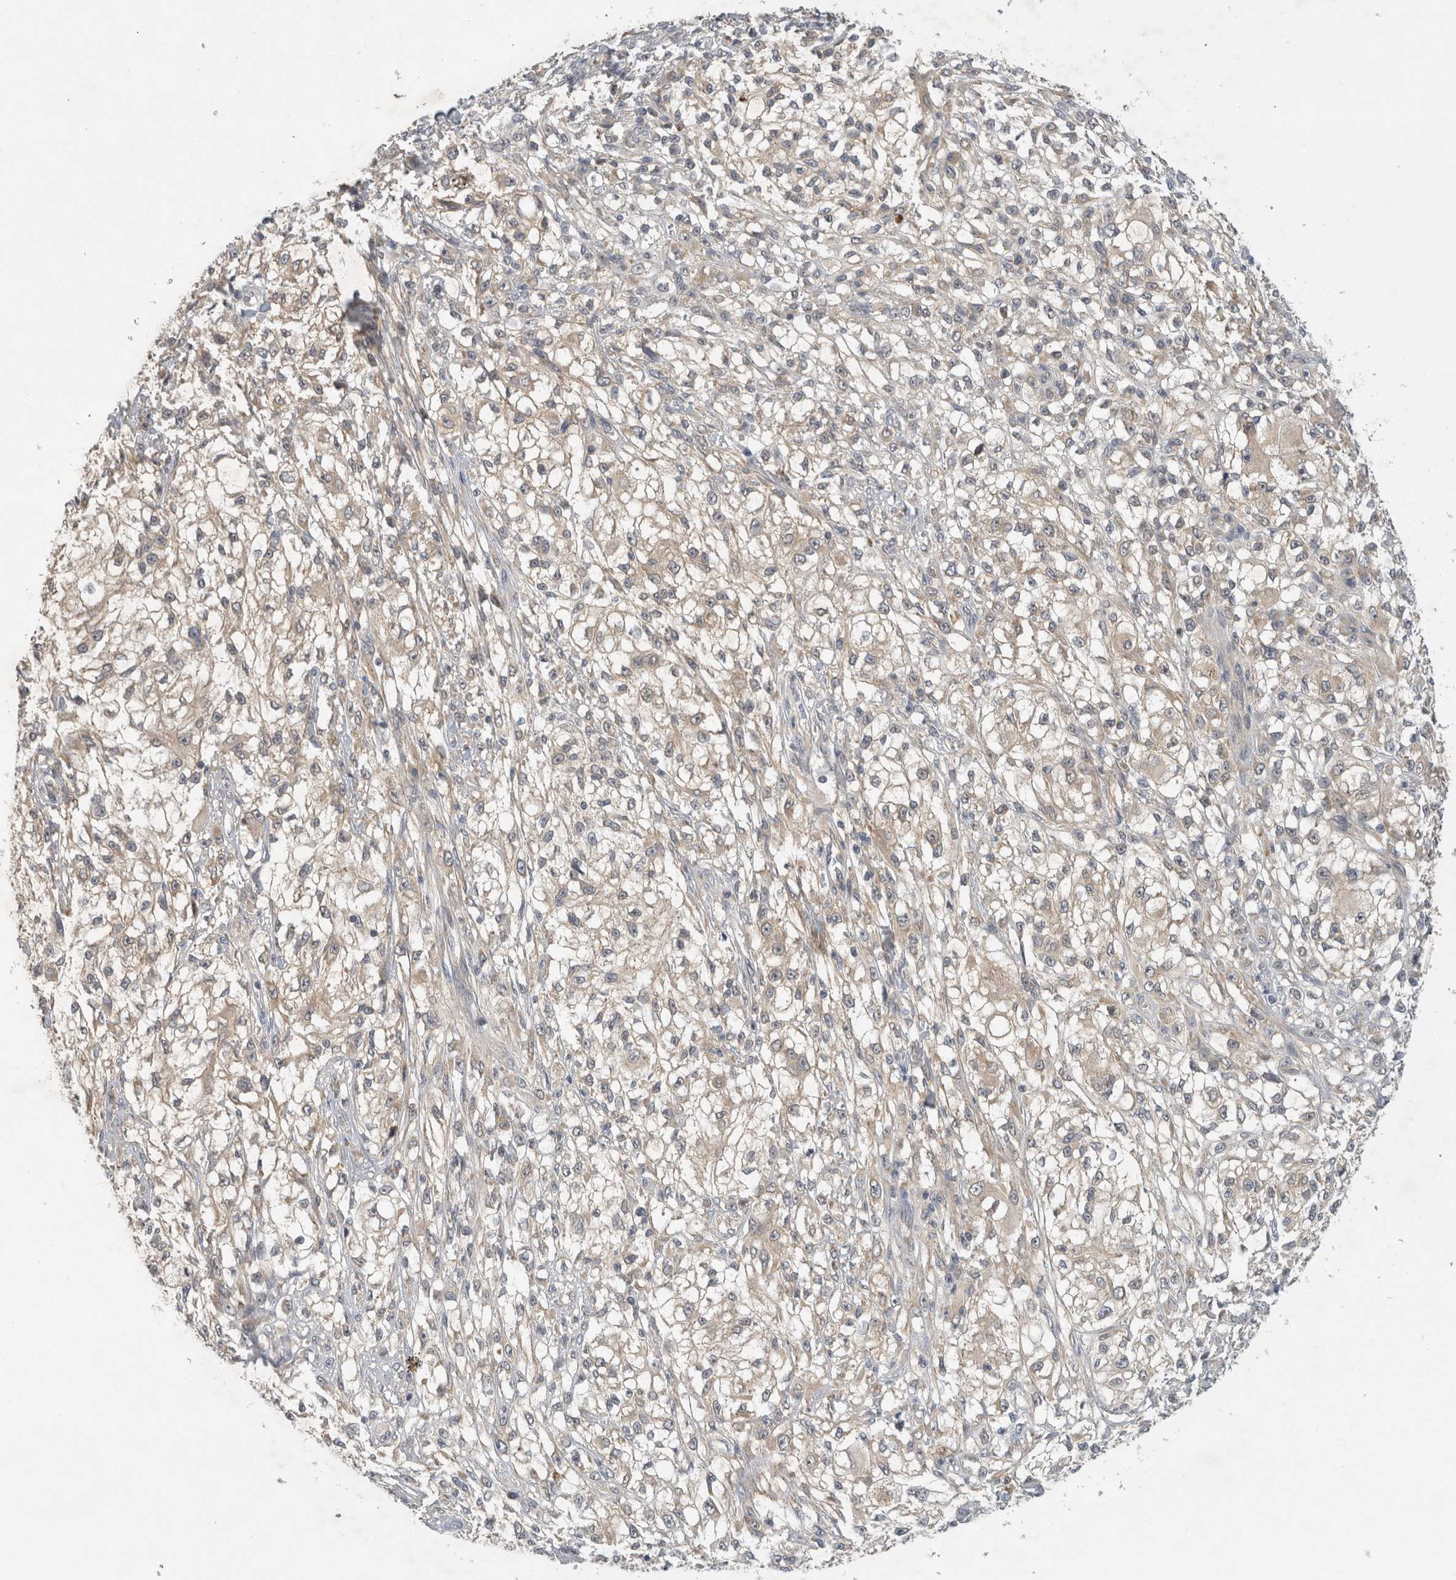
{"staining": {"intensity": "weak", "quantity": "<25%", "location": "cytoplasmic/membranous"}, "tissue": "melanoma", "cell_type": "Tumor cells", "image_type": "cancer", "snomed": [{"axis": "morphology", "description": "Malignant melanoma, NOS"}, {"axis": "topography", "description": "Skin of head"}], "caption": "This histopathology image is of malignant melanoma stained with immunohistochemistry (IHC) to label a protein in brown with the nuclei are counter-stained blue. There is no expression in tumor cells. The staining is performed using DAB (3,3'-diaminobenzidine) brown chromogen with nuclei counter-stained in using hematoxylin.", "gene": "AASDHPPT", "patient": {"sex": "male", "age": 83}}